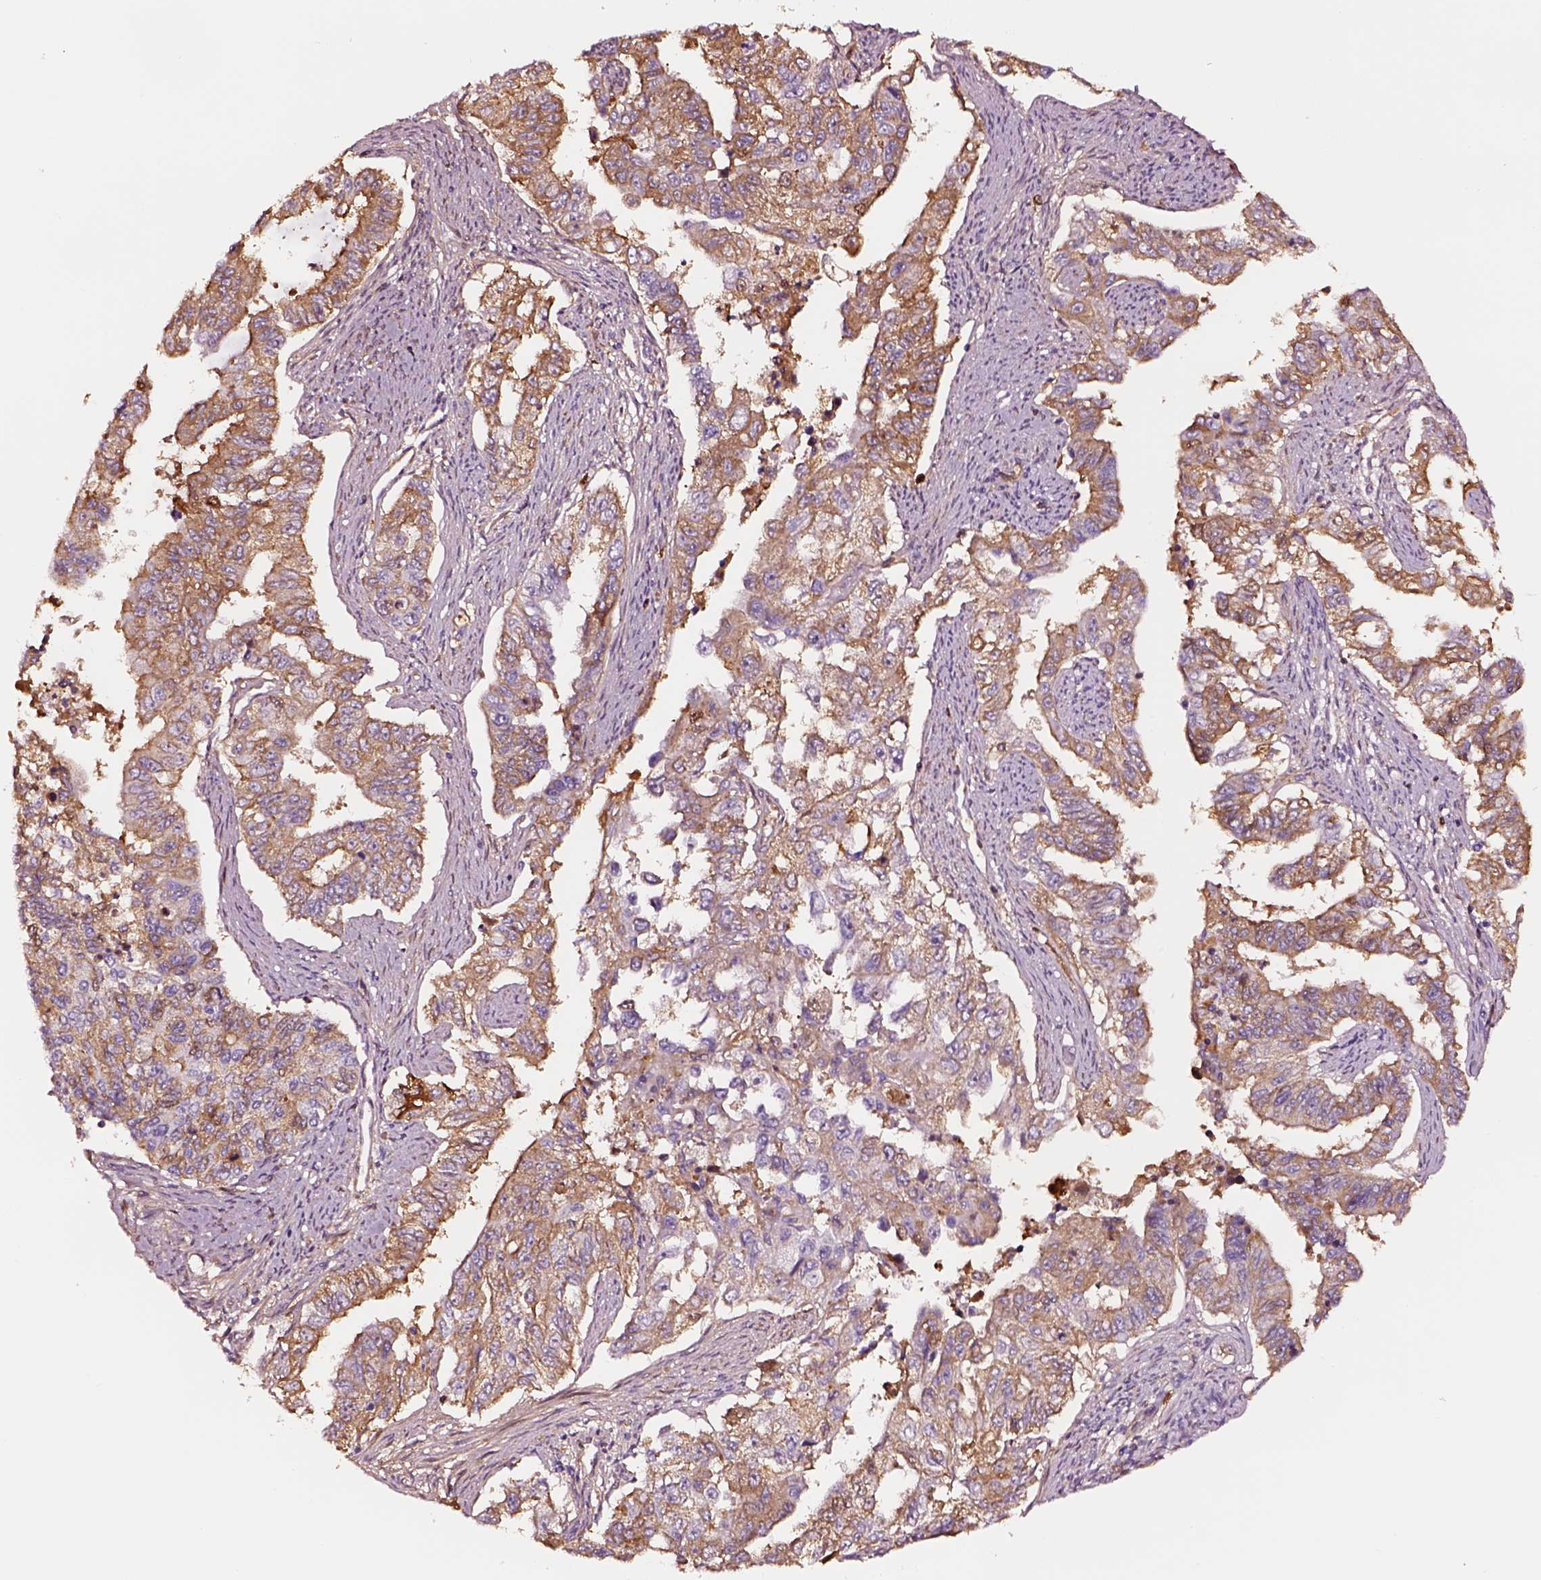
{"staining": {"intensity": "moderate", "quantity": ">75%", "location": "cytoplasmic/membranous"}, "tissue": "endometrial cancer", "cell_type": "Tumor cells", "image_type": "cancer", "snomed": [{"axis": "morphology", "description": "Adenocarcinoma, NOS"}, {"axis": "topography", "description": "Uterus"}], "caption": "Endometrial cancer (adenocarcinoma) tissue demonstrates moderate cytoplasmic/membranous expression in approximately >75% of tumor cells, visualized by immunohistochemistry.", "gene": "TF", "patient": {"sex": "female", "age": 59}}